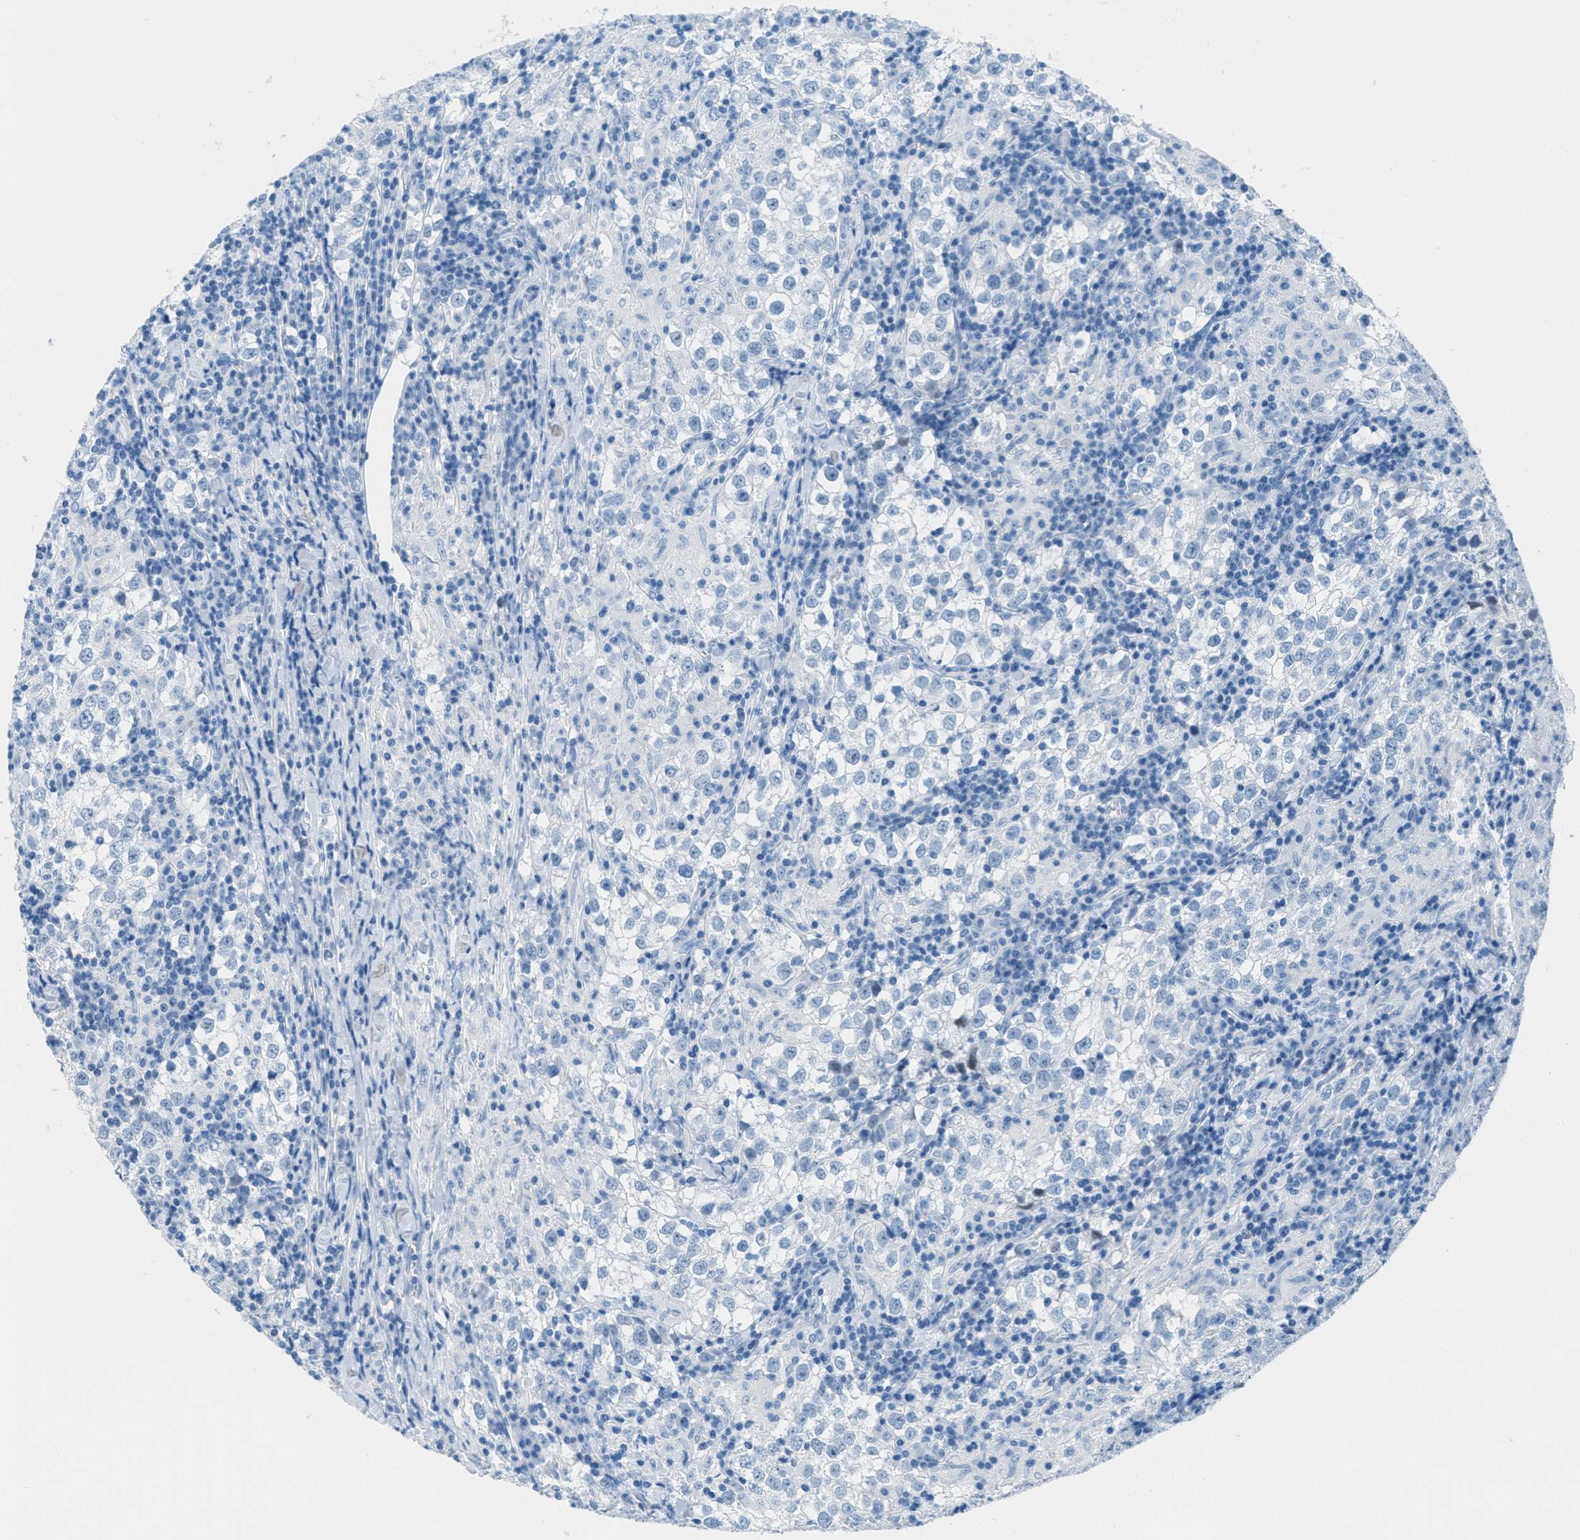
{"staining": {"intensity": "negative", "quantity": "none", "location": "none"}, "tissue": "testis cancer", "cell_type": "Tumor cells", "image_type": "cancer", "snomed": [{"axis": "morphology", "description": "Seminoma, NOS"}, {"axis": "morphology", "description": "Carcinoma, Embryonal, NOS"}, {"axis": "topography", "description": "Testis"}], "caption": "Tumor cells show no significant protein staining in seminoma (testis).", "gene": "MGARP", "patient": {"sex": "male", "age": 36}}